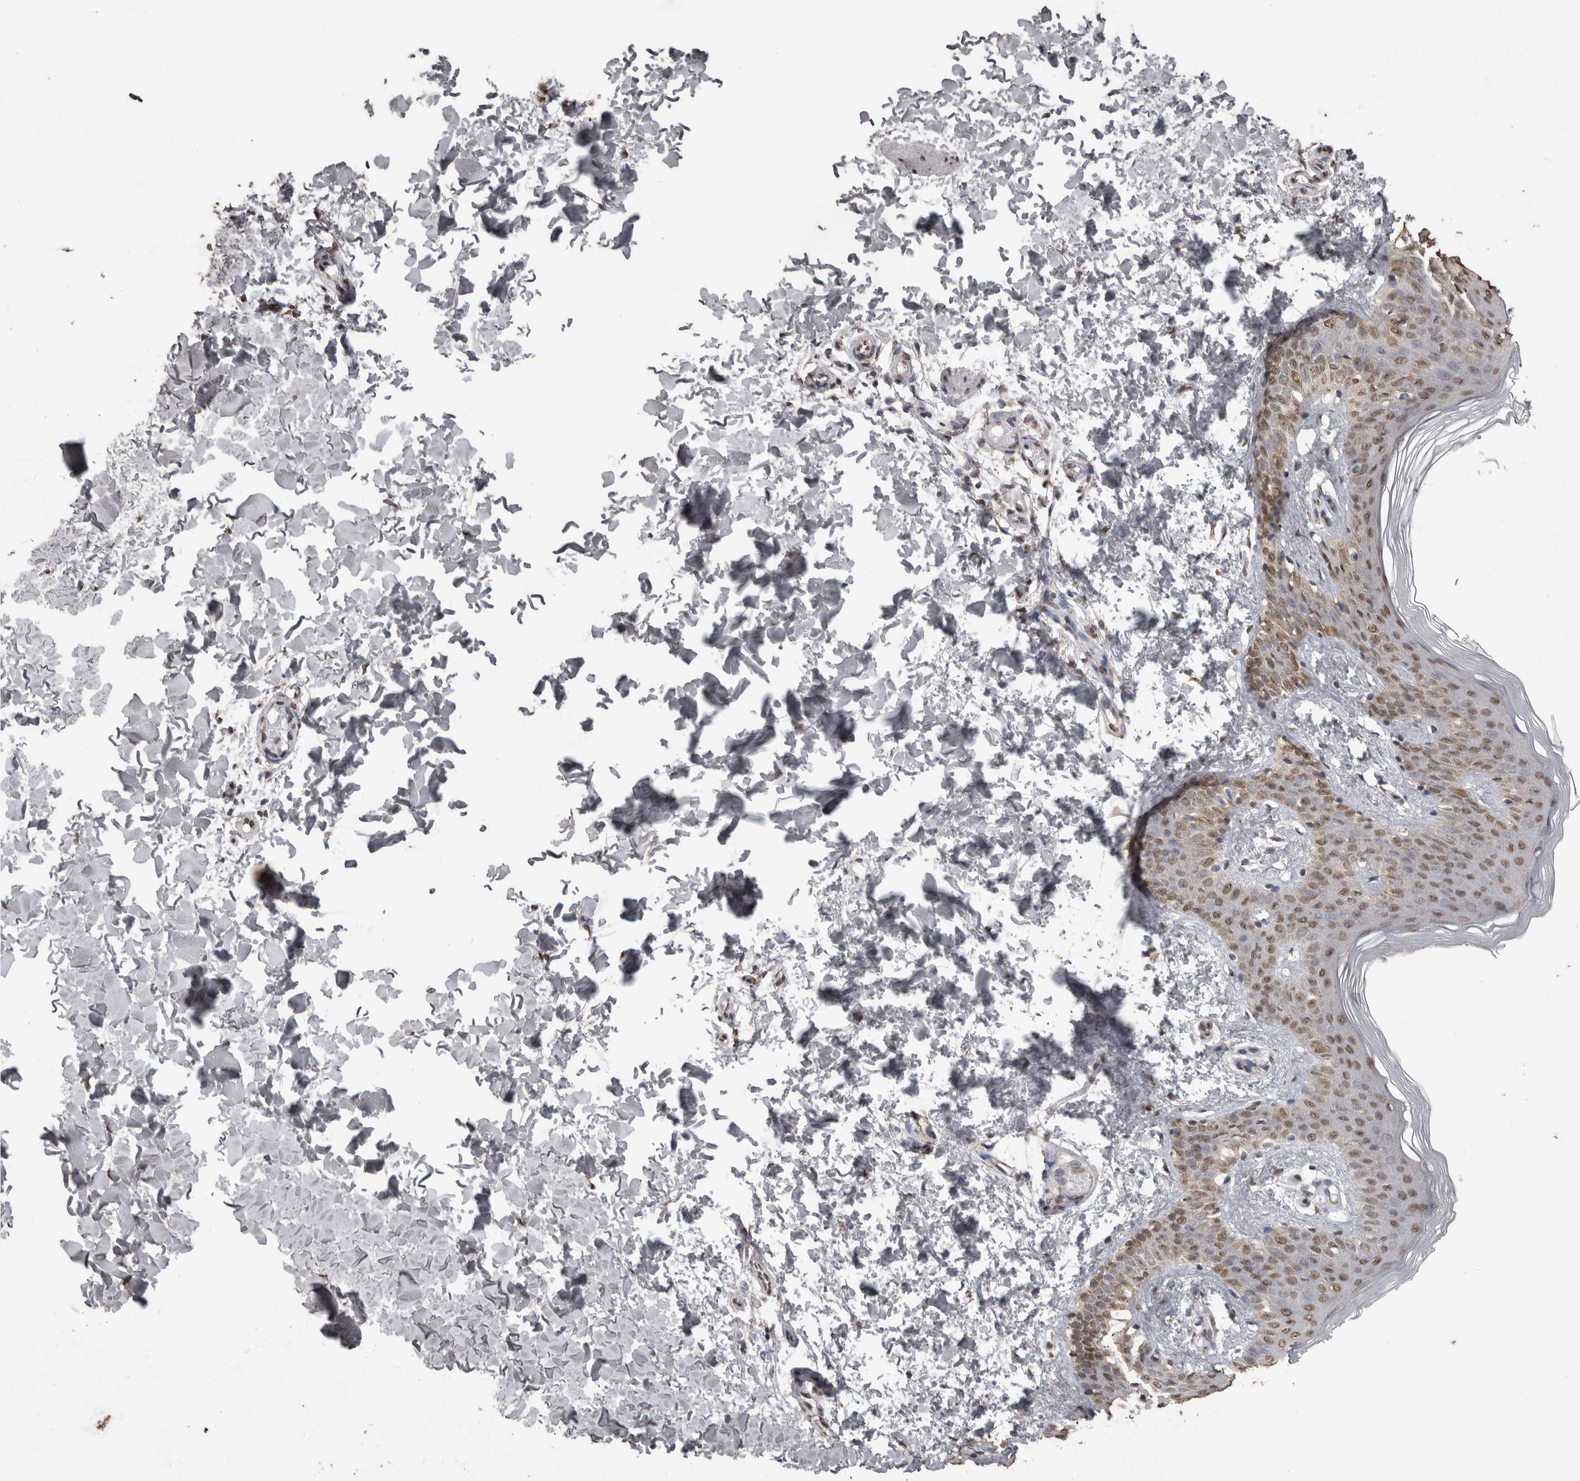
{"staining": {"intensity": "moderate", "quantity": ">75%", "location": "nuclear"}, "tissue": "skin", "cell_type": "Fibroblasts", "image_type": "normal", "snomed": [{"axis": "morphology", "description": "Normal tissue, NOS"}, {"axis": "morphology", "description": "Neoplasm, benign, NOS"}, {"axis": "topography", "description": "Skin"}, {"axis": "topography", "description": "Soft tissue"}], "caption": "Immunohistochemical staining of benign human skin reveals moderate nuclear protein positivity in about >75% of fibroblasts.", "gene": "SMAD7", "patient": {"sex": "male", "age": 26}}